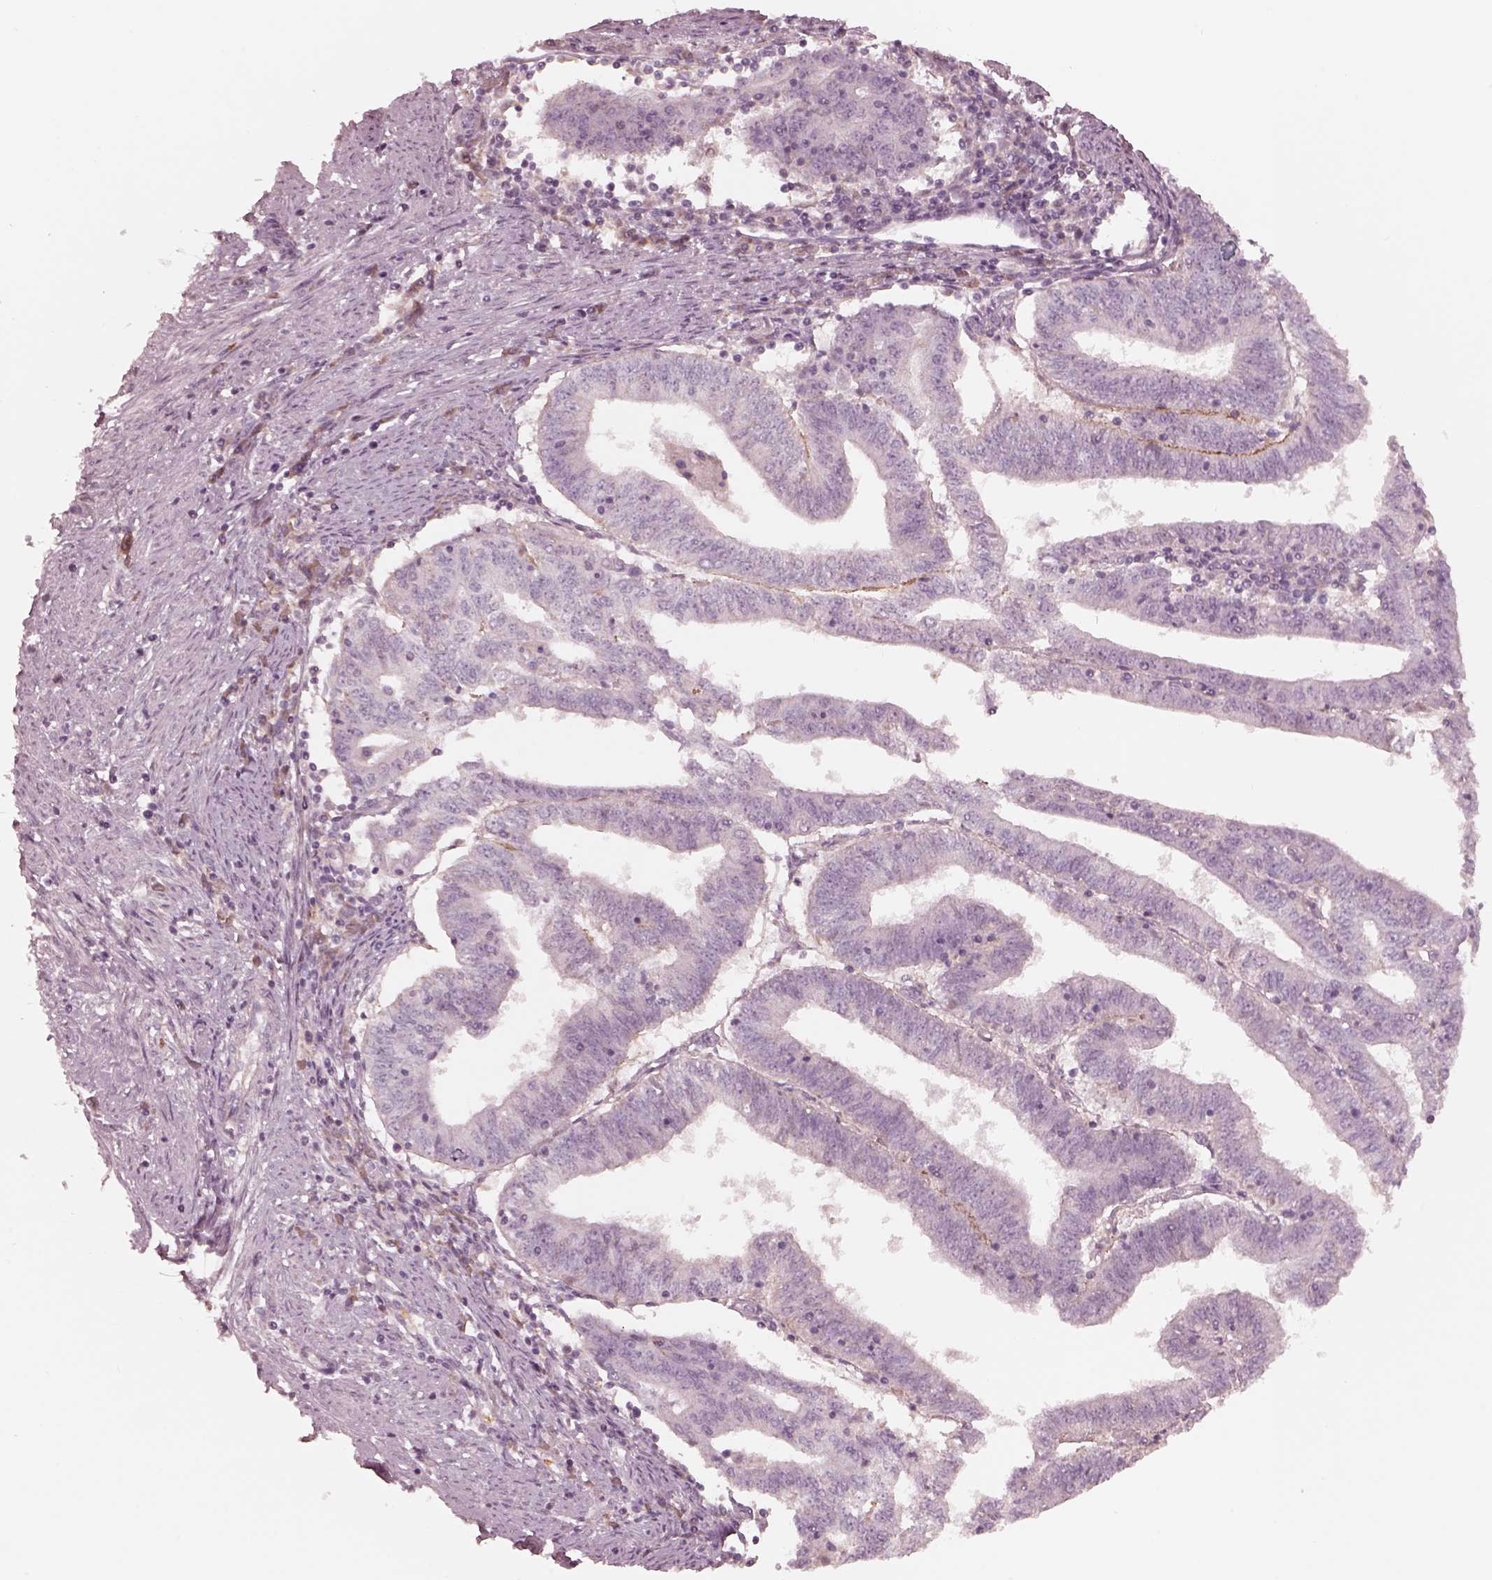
{"staining": {"intensity": "negative", "quantity": "none", "location": "none"}, "tissue": "endometrial cancer", "cell_type": "Tumor cells", "image_type": "cancer", "snomed": [{"axis": "morphology", "description": "Adenocarcinoma, NOS"}, {"axis": "topography", "description": "Endometrium"}], "caption": "The image reveals no staining of tumor cells in adenocarcinoma (endometrial).", "gene": "ANKLE1", "patient": {"sex": "female", "age": 82}}